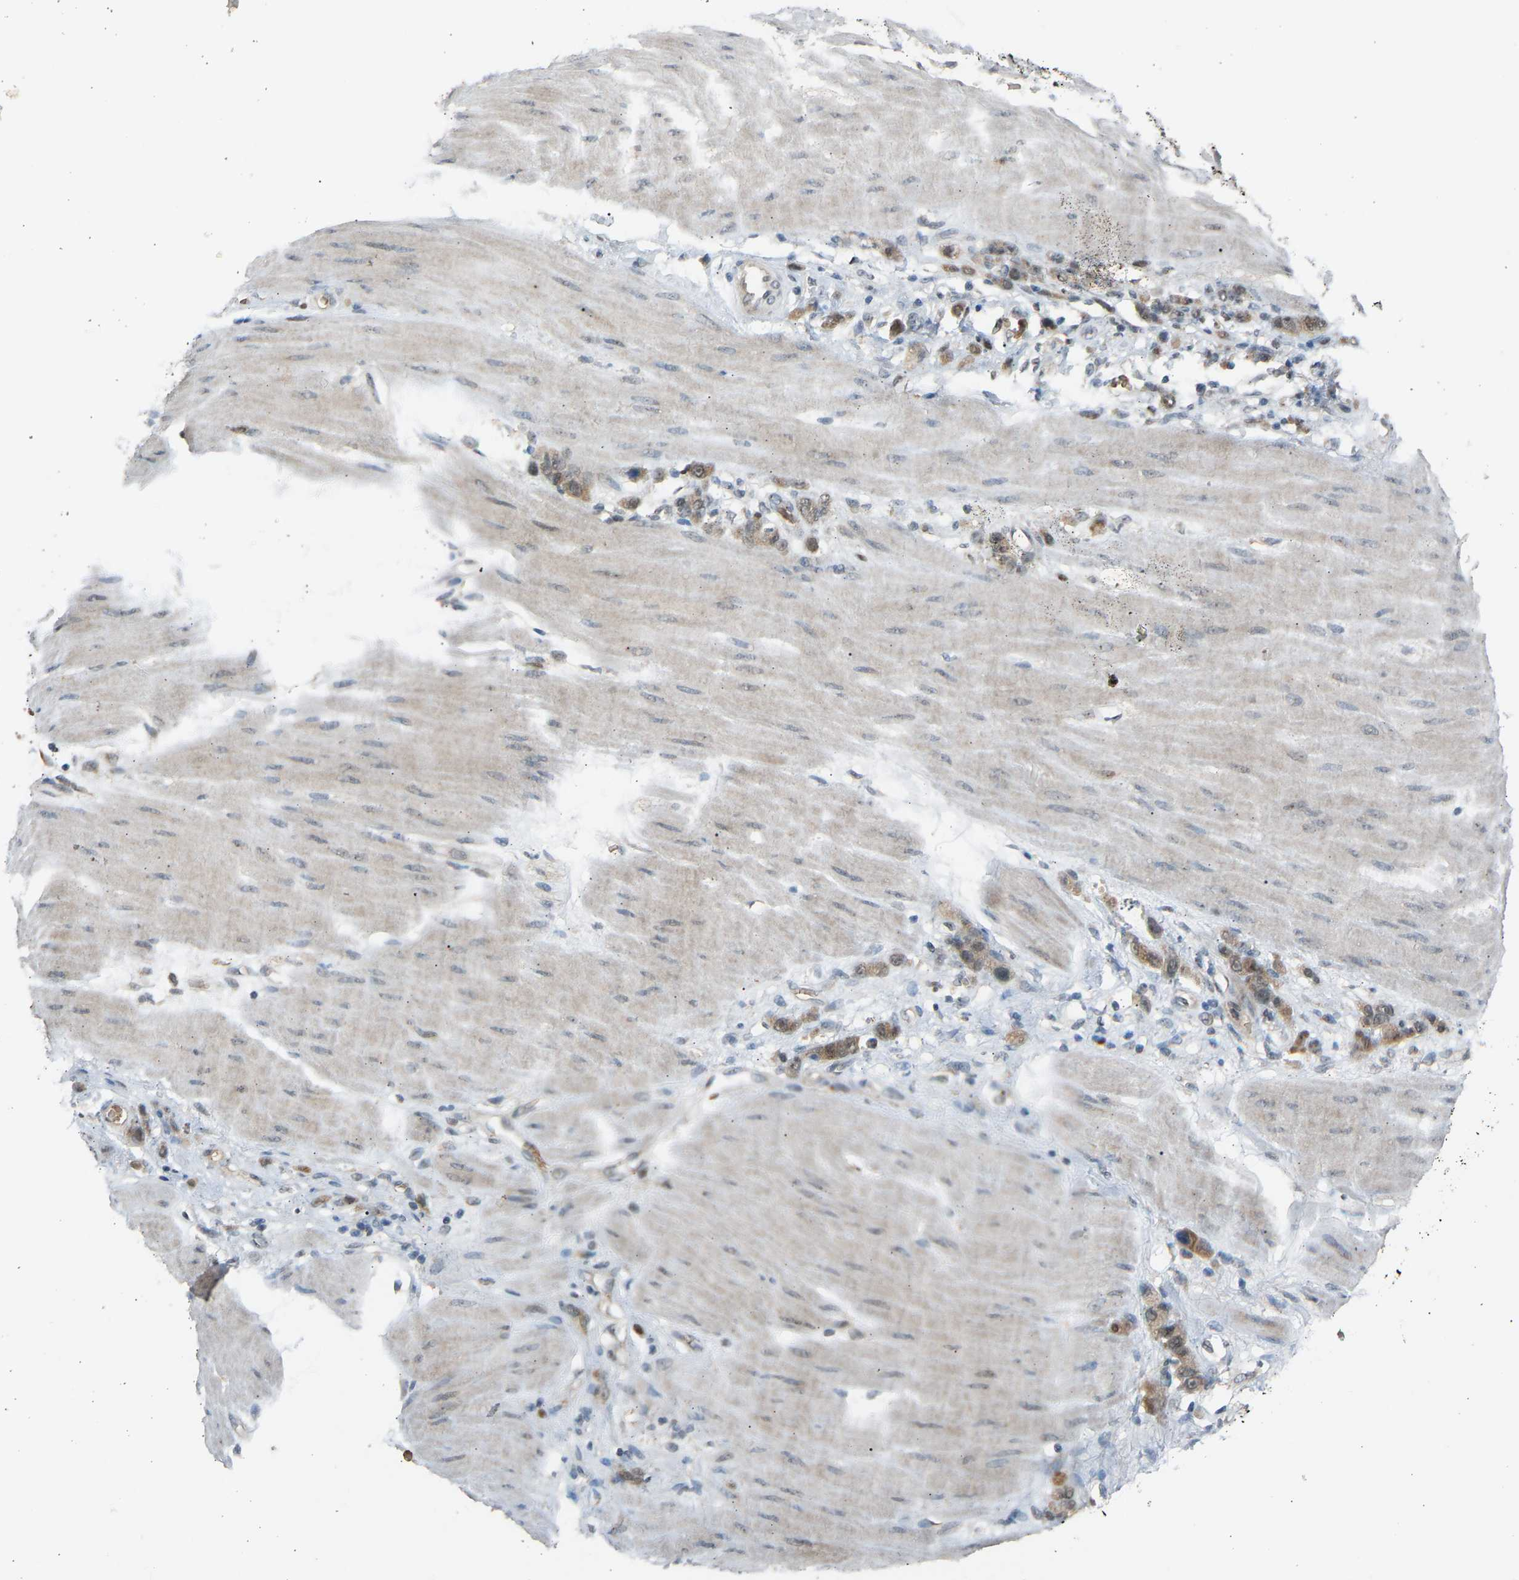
{"staining": {"intensity": "weak", "quantity": "25%-75%", "location": "cytoplasmic/membranous"}, "tissue": "stomach cancer", "cell_type": "Tumor cells", "image_type": "cancer", "snomed": [{"axis": "morphology", "description": "Adenocarcinoma, NOS"}, {"axis": "topography", "description": "Stomach"}], "caption": "There is low levels of weak cytoplasmic/membranous expression in tumor cells of stomach adenocarcinoma, as demonstrated by immunohistochemical staining (brown color).", "gene": "BIRC2", "patient": {"sex": "male", "age": 82}}